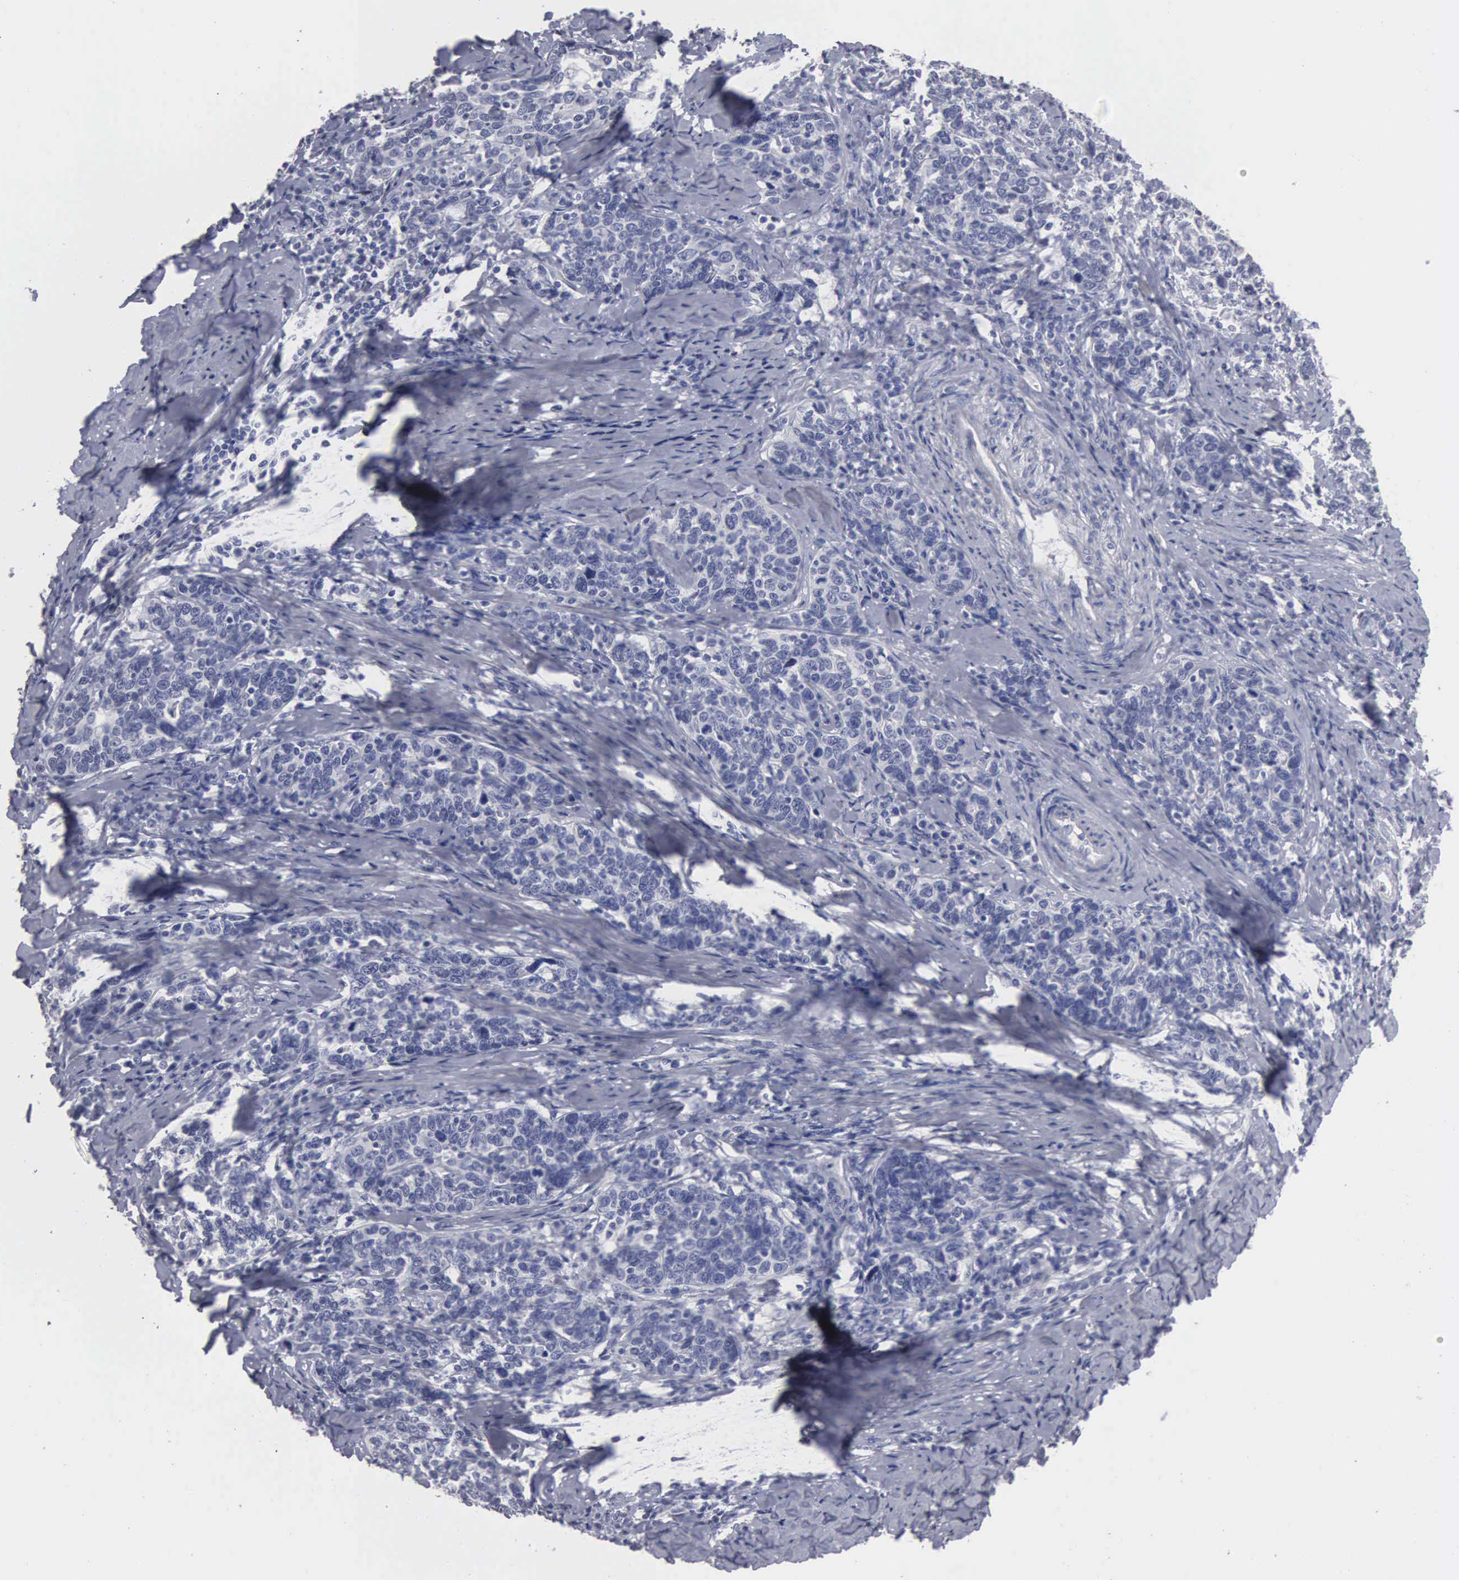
{"staining": {"intensity": "negative", "quantity": "none", "location": "none"}, "tissue": "cervical cancer", "cell_type": "Tumor cells", "image_type": "cancer", "snomed": [{"axis": "morphology", "description": "Squamous cell carcinoma, NOS"}, {"axis": "topography", "description": "Cervix"}], "caption": "IHC of human squamous cell carcinoma (cervical) displays no positivity in tumor cells. Nuclei are stained in blue.", "gene": "UPB1", "patient": {"sex": "female", "age": 41}}